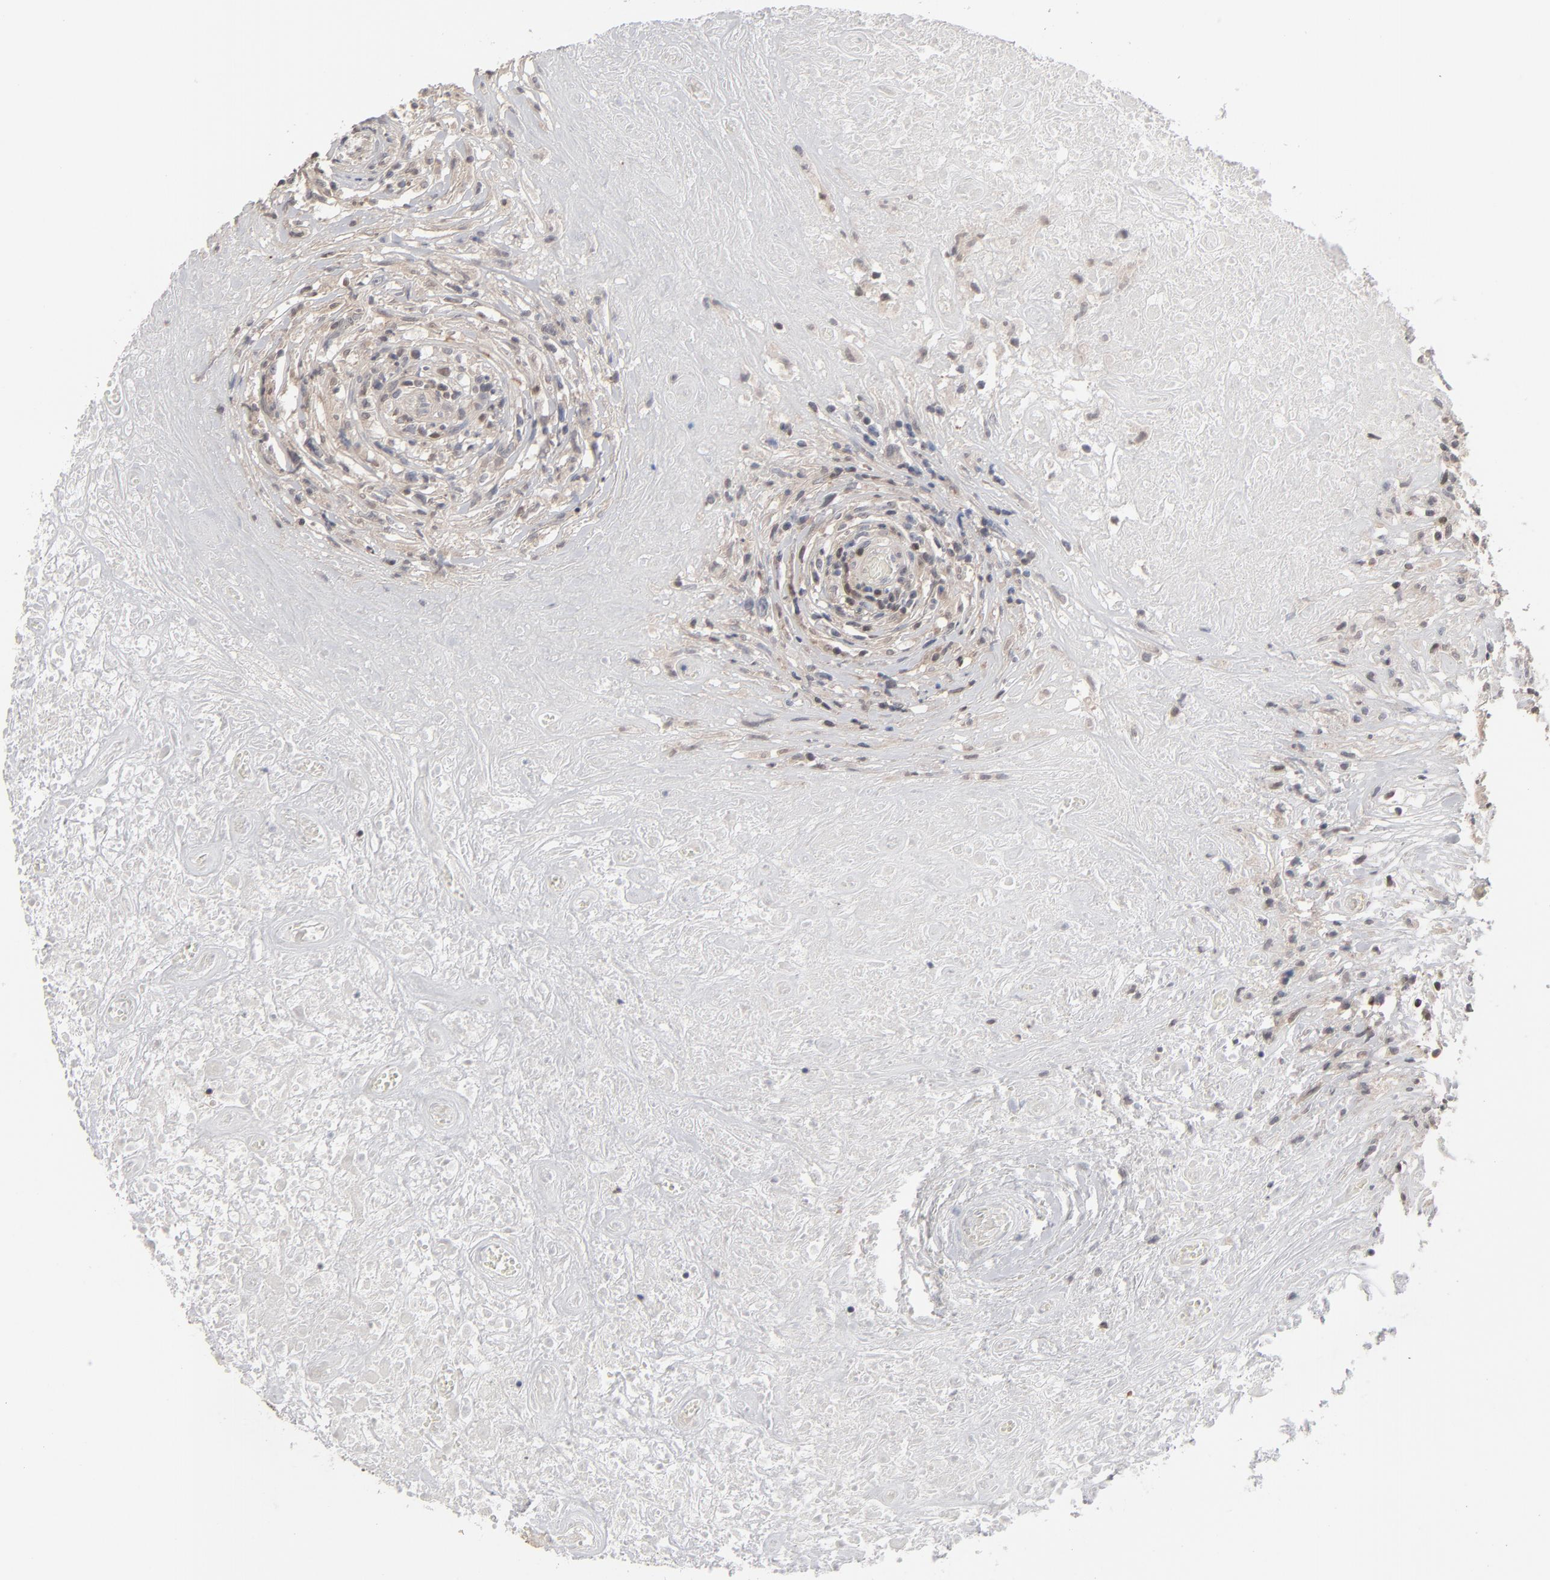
{"staining": {"intensity": "negative", "quantity": "none", "location": "none"}, "tissue": "lymphoma", "cell_type": "Tumor cells", "image_type": "cancer", "snomed": [{"axis": "morphology", "description": "Hodgkin's disease, NOS"}, {"axis": "topography", "description": "Lymph node"}], "caption": "This is an immunohistochemistry (IHC) micrograph of Hodgkin's disease. There is no staining in tumor cells.", "gene": "STAT4", "patient": {"sex": "male", "age": 46}}